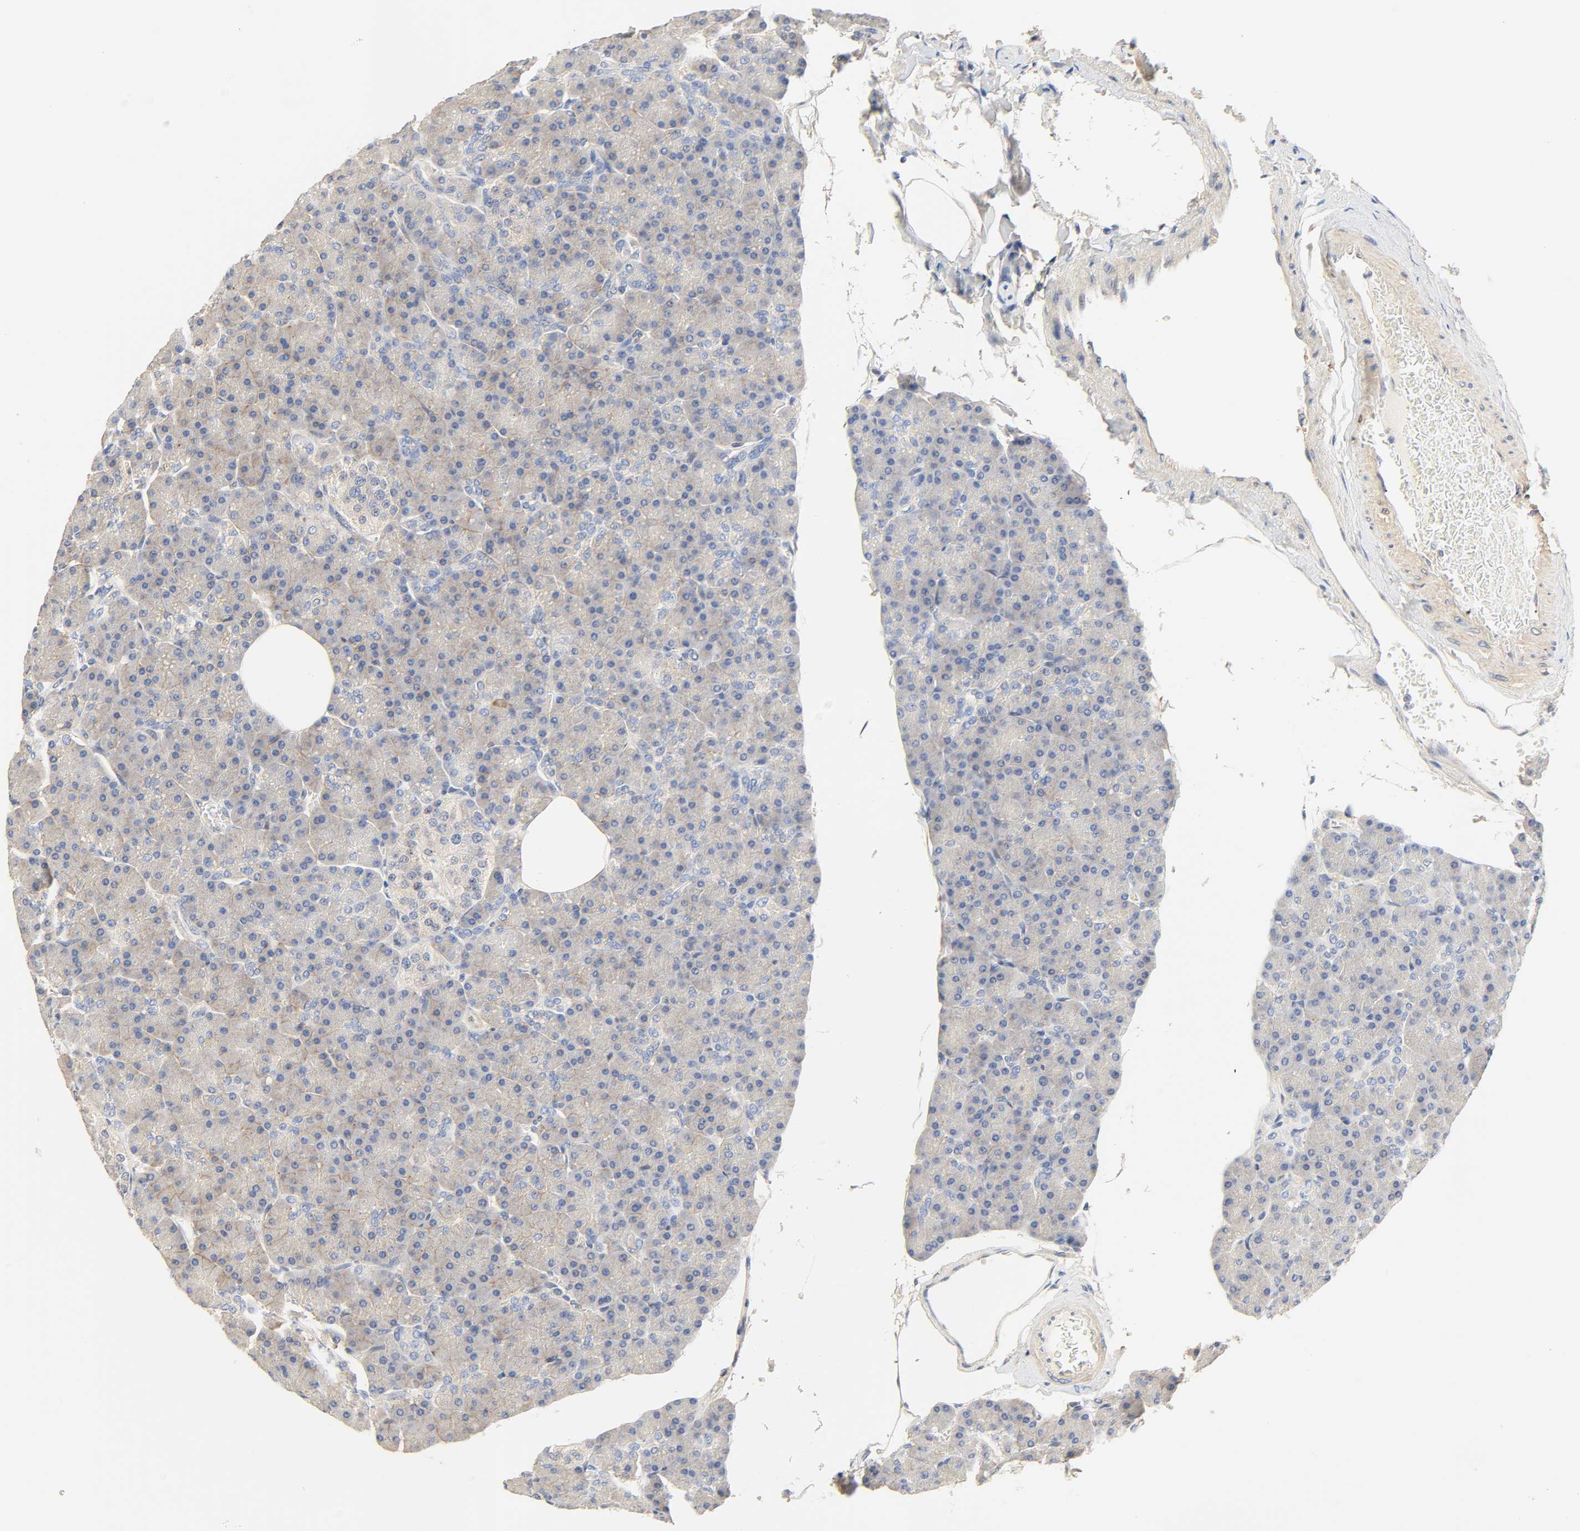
{"staining": {"intensity": "negative", "quantity": "none", "location": "none"}, "tissue": "pancreas", "cell_type": "Exocrine glandular cells", "image_type": "normal", "snomed": [{"axis": "morphology", "description": "Normal tissue, NOS"}, {"axis": "topography", "description": "Pancreas"}], "caption": "Immunohistochemistry of unremarkable human pancreas demonstrates no expression in exocrine glandular cells.", "gene": "BORCS8", "patient": {"sex": "female", "age": 43}}